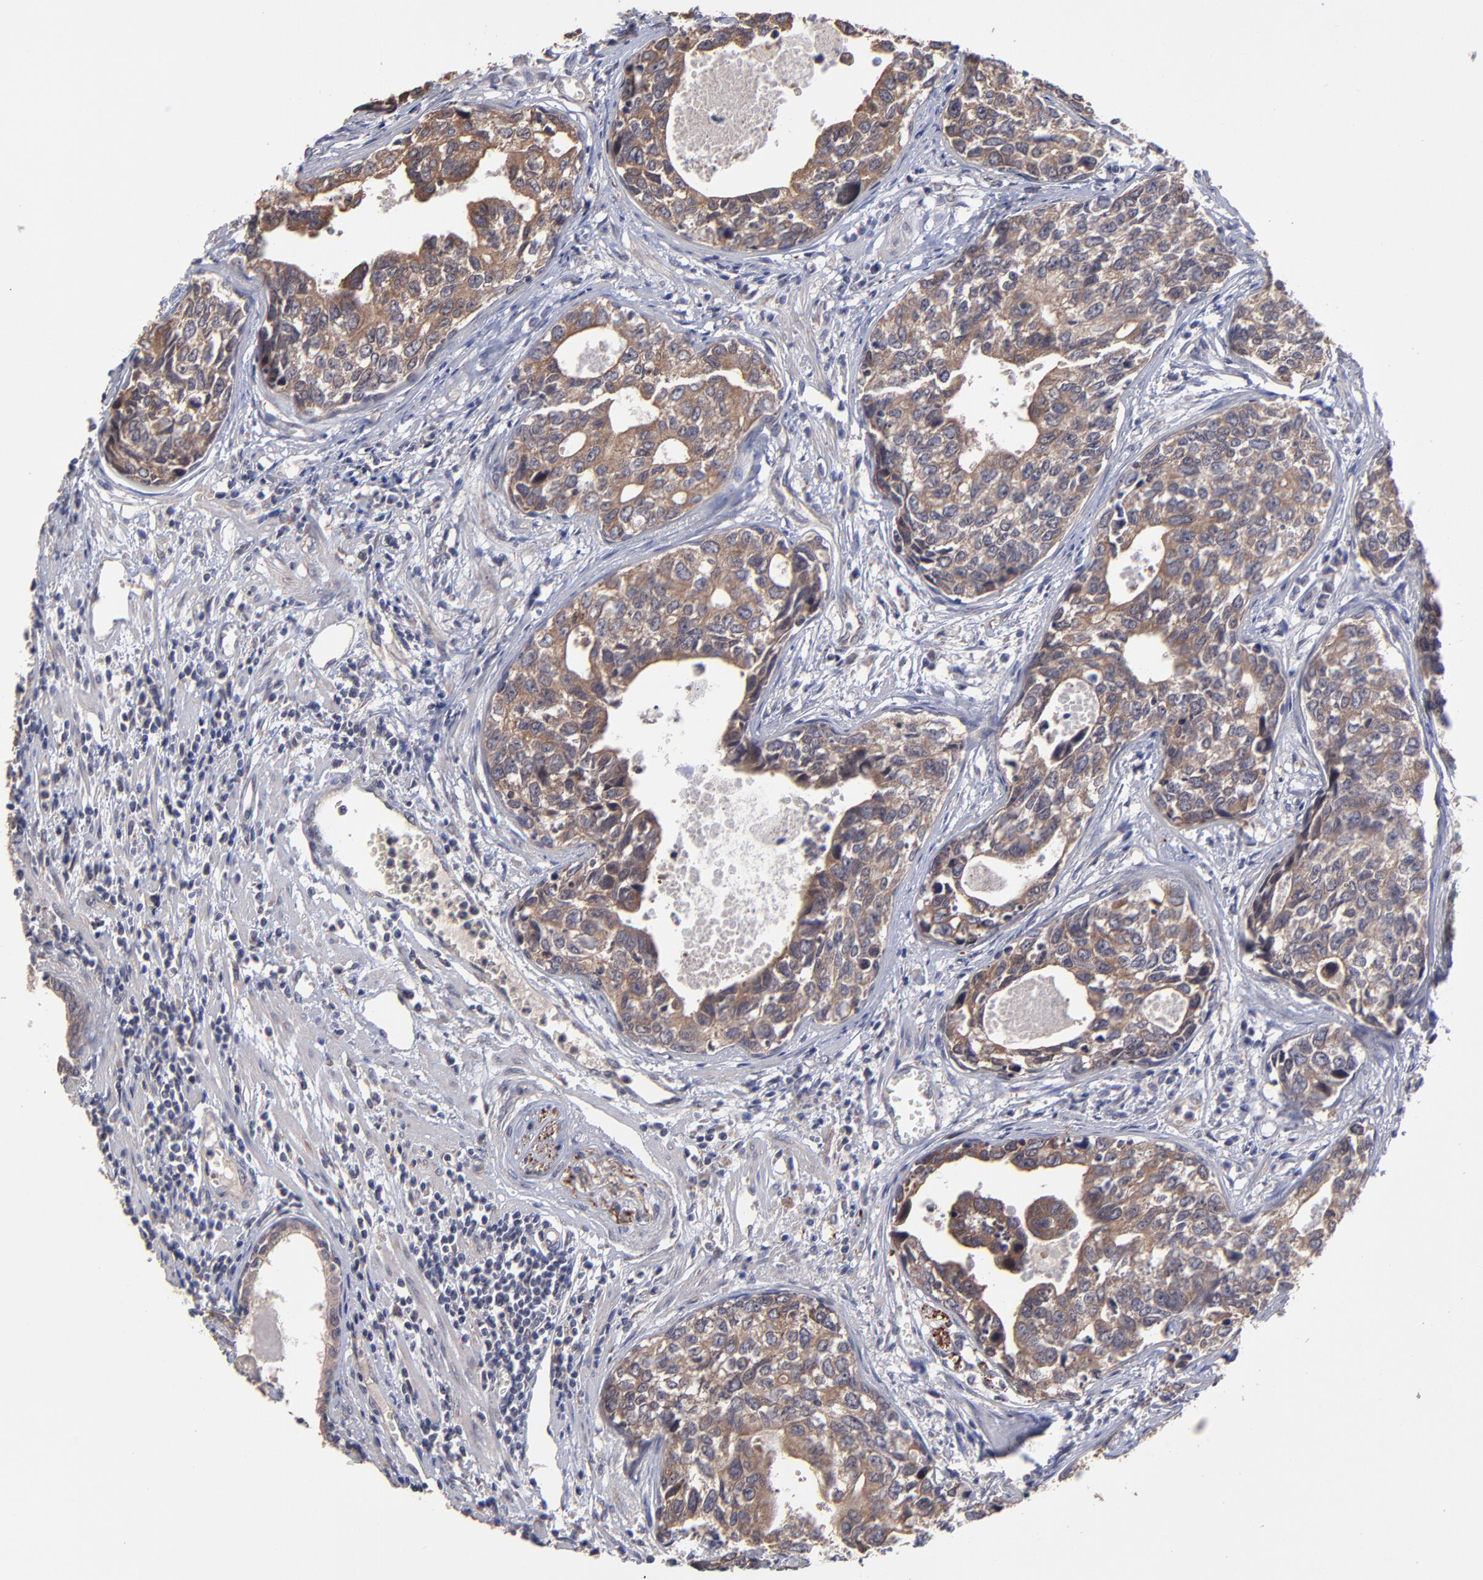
{"staining": {"intensity": "moderate", "quantity": ">75%", "location": "cytoplasmic/membranous"}, "tissue": "urothelial cancer", "cell_type": "Tumor cells", "image_type": "cancer", "snomed": [{"axis": "morphology", "description": "Urothelial carcinoma, High grade"}, {"axis": "topography", "description": "Urinary bladder"}], "caption": "Human urothelial cancer stained for a protein (brown) exhibits moderate cytoplasmic/membranous positive expression in about >75% of tumor cells.", "gene": "ZNF780B", "patient": {"sex": "male", "age": 81}}